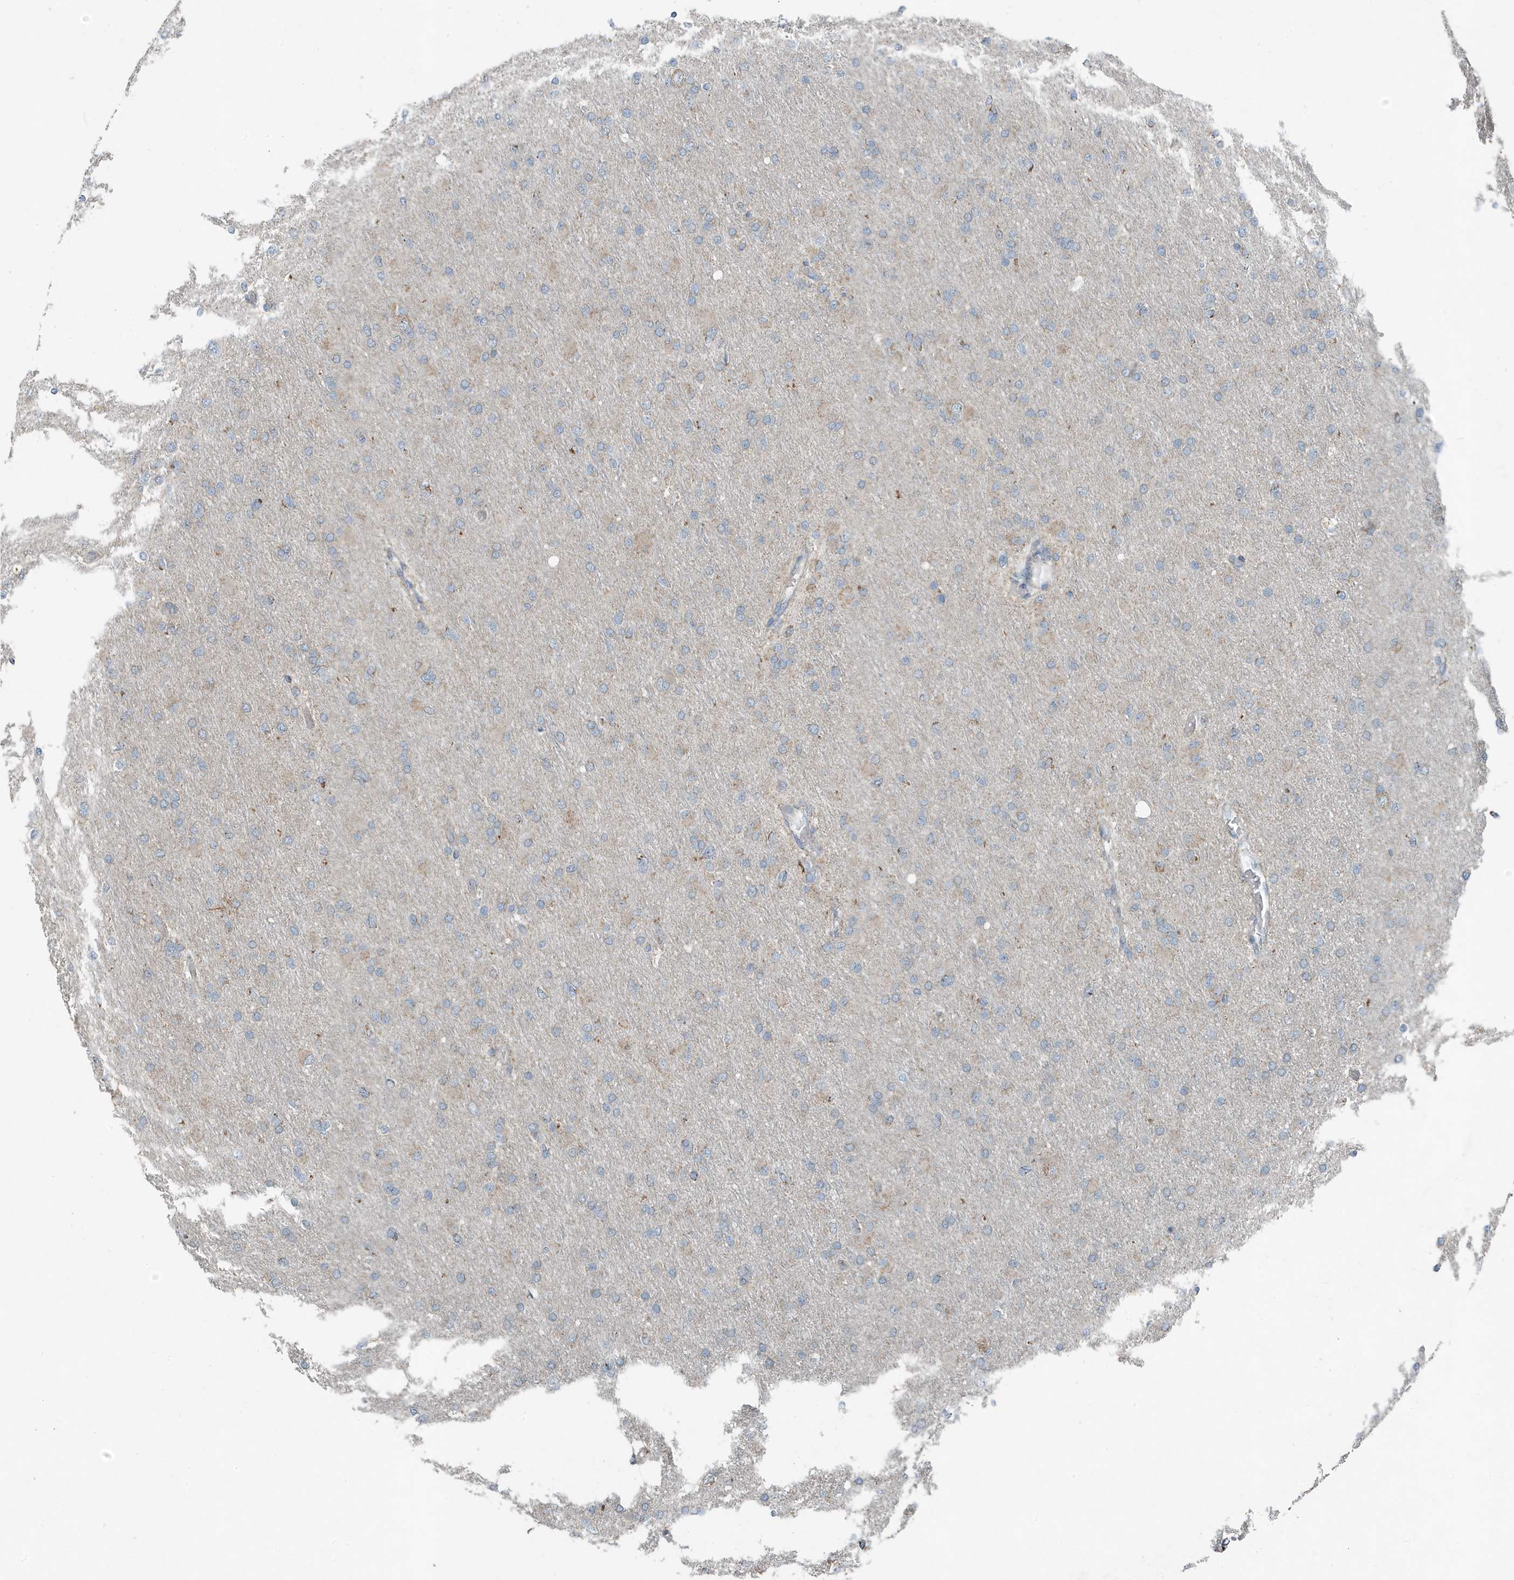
{"staining": {"intensity": "negative", "quantity": "none", "location": "none"}, "tissue": "glioma", "cell_type": "Tumor cells", "image_type": "cancer", "snomed": [{"axis": "morphology", "description": "Glioma, malignant, High grade"}, {"axis": "topography", "description": "Cerebral cortex"}], "caption": "A photomicrograph of high-grade glioma (malignant) stained for a protein displays no brown staining in tumor cells.", "gene": "MT-CYB", "patient": {"sex": "female", "age": 36}}